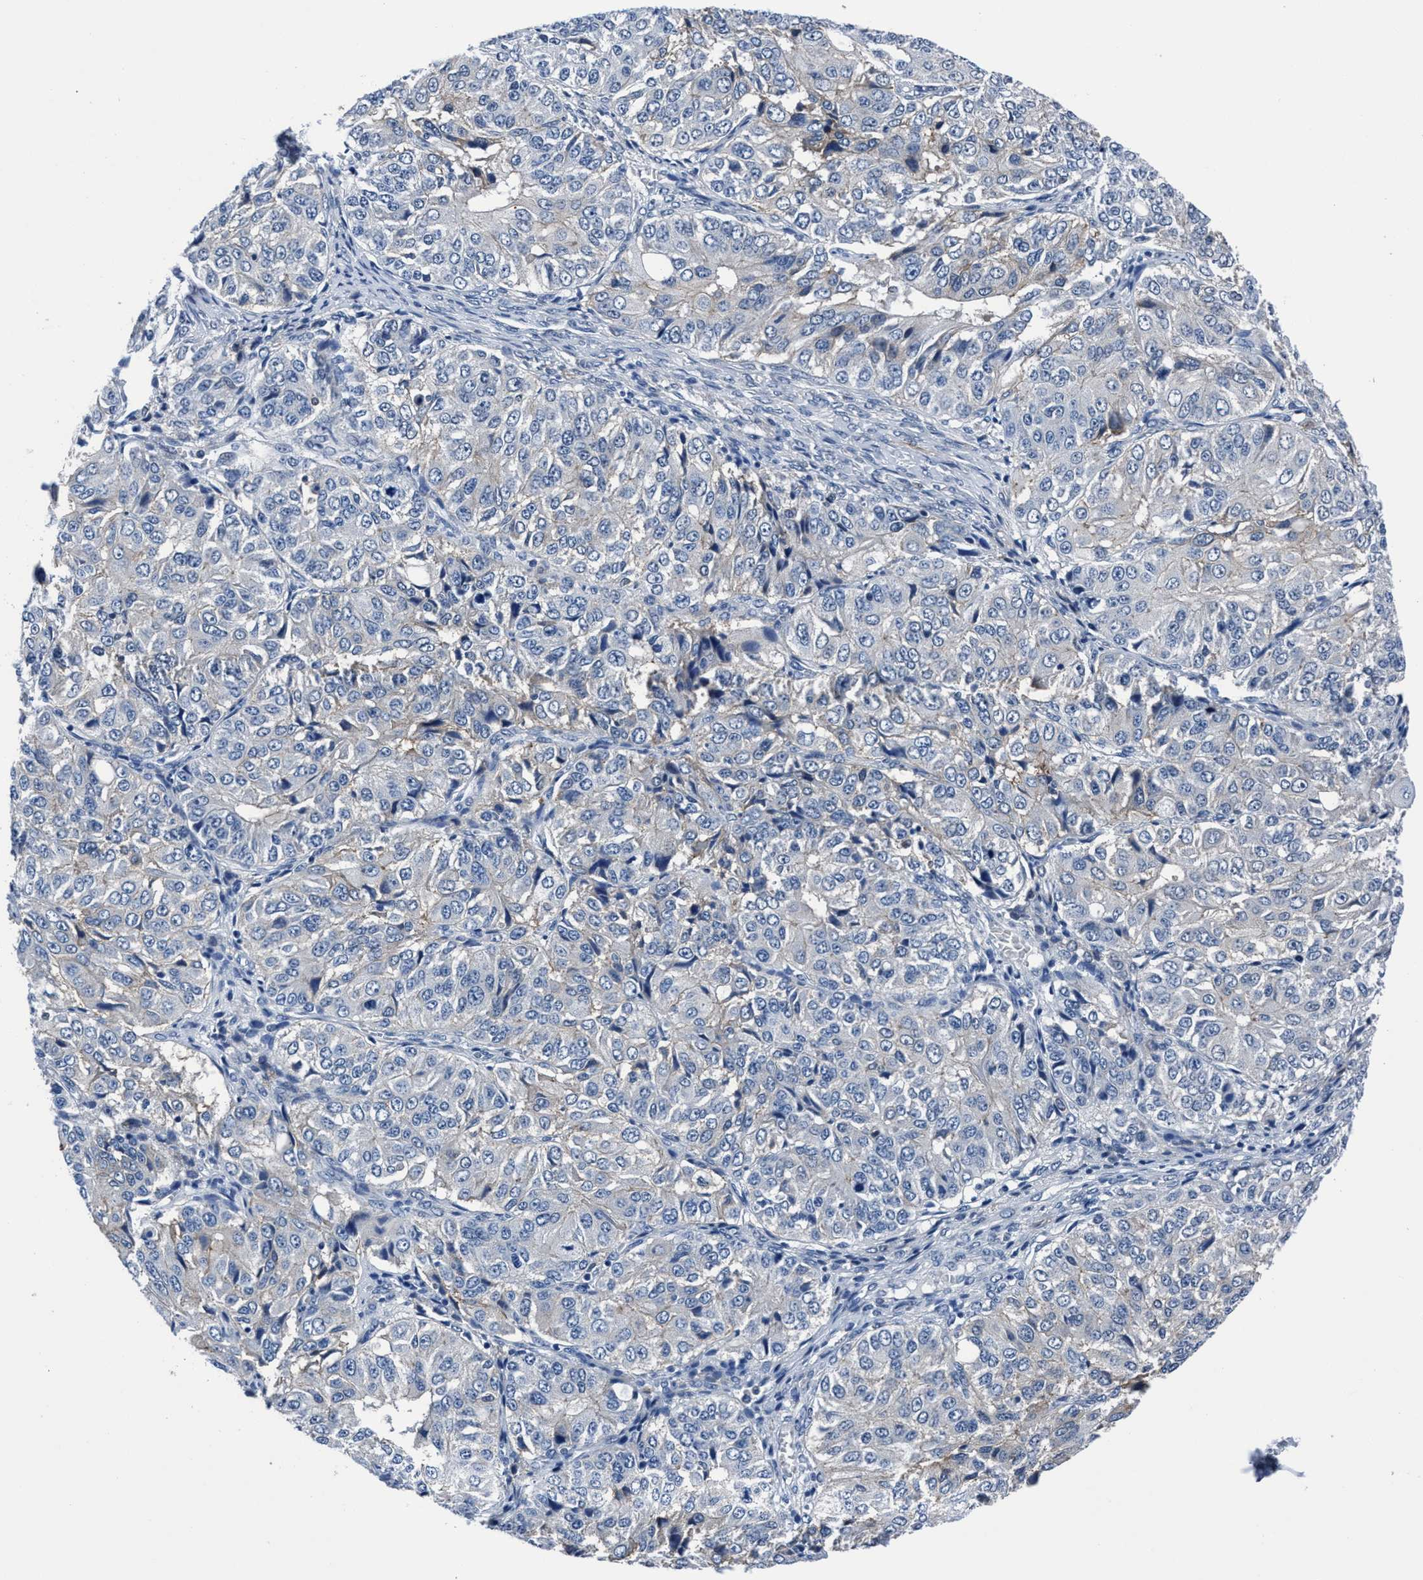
{"staining": {"intensity": "negative", "quantity": "none", "location": "none"}, "tissue": "ovarian cancer", "cell_type": "Tumor cells", "image_type": "cancer", "snomed": [{"axis": "morphology", "description": "Carcinoma, endometroid"}, {"axis": "topography", "description": "Ovary"}], "caption": "A micrograph of ovarian cancer (endometroid carcinoma) stained for a protein reveals no brown staining in tumor cells.", "gene": "TMEM94", "patient": {"sex": "female", "age": 51}}